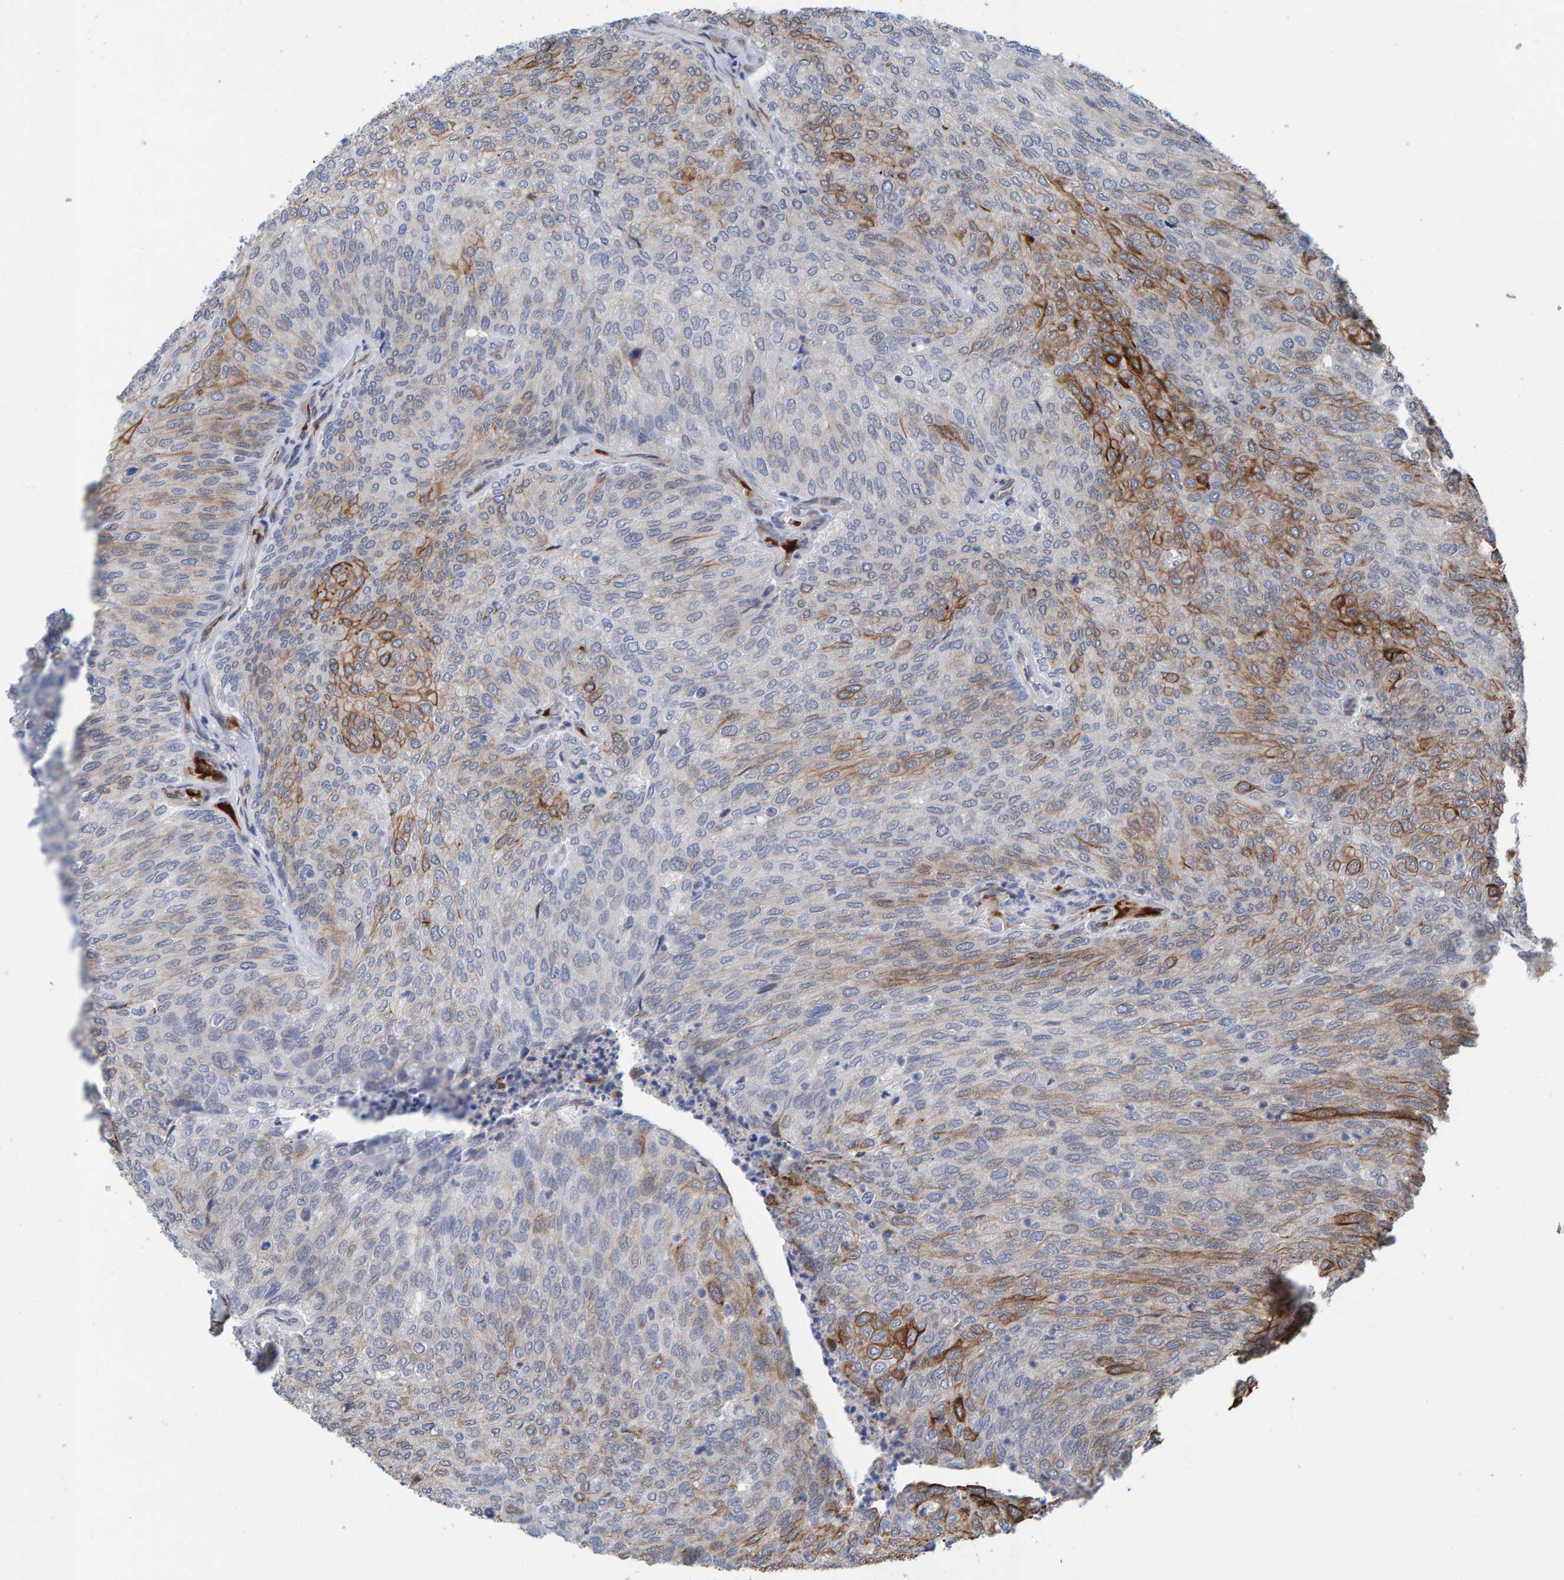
{"staining": {"intensity": "moderate", "quantity": "25%-75%", "location": "cytoplasmic/membranous"}, "tissue": "urothelial cancer", "cell_type": "Tumor cells", "image_type": "cancer", "snomed": [{"axis": "morphology", "description": "Urothelial carcinoma, Low grade"}, {"axis": "topography", "description": "Urinary bladder"}], "caption": "A histopathology image showing moderate cytoplasmic/membranous expression in about 25%-75% of tumor cells in urothelial cancer, as visualized by brown immunohistochemical staining.", "gene": "MFSD6L", "patient": {"sex": "female", "age": 79}}